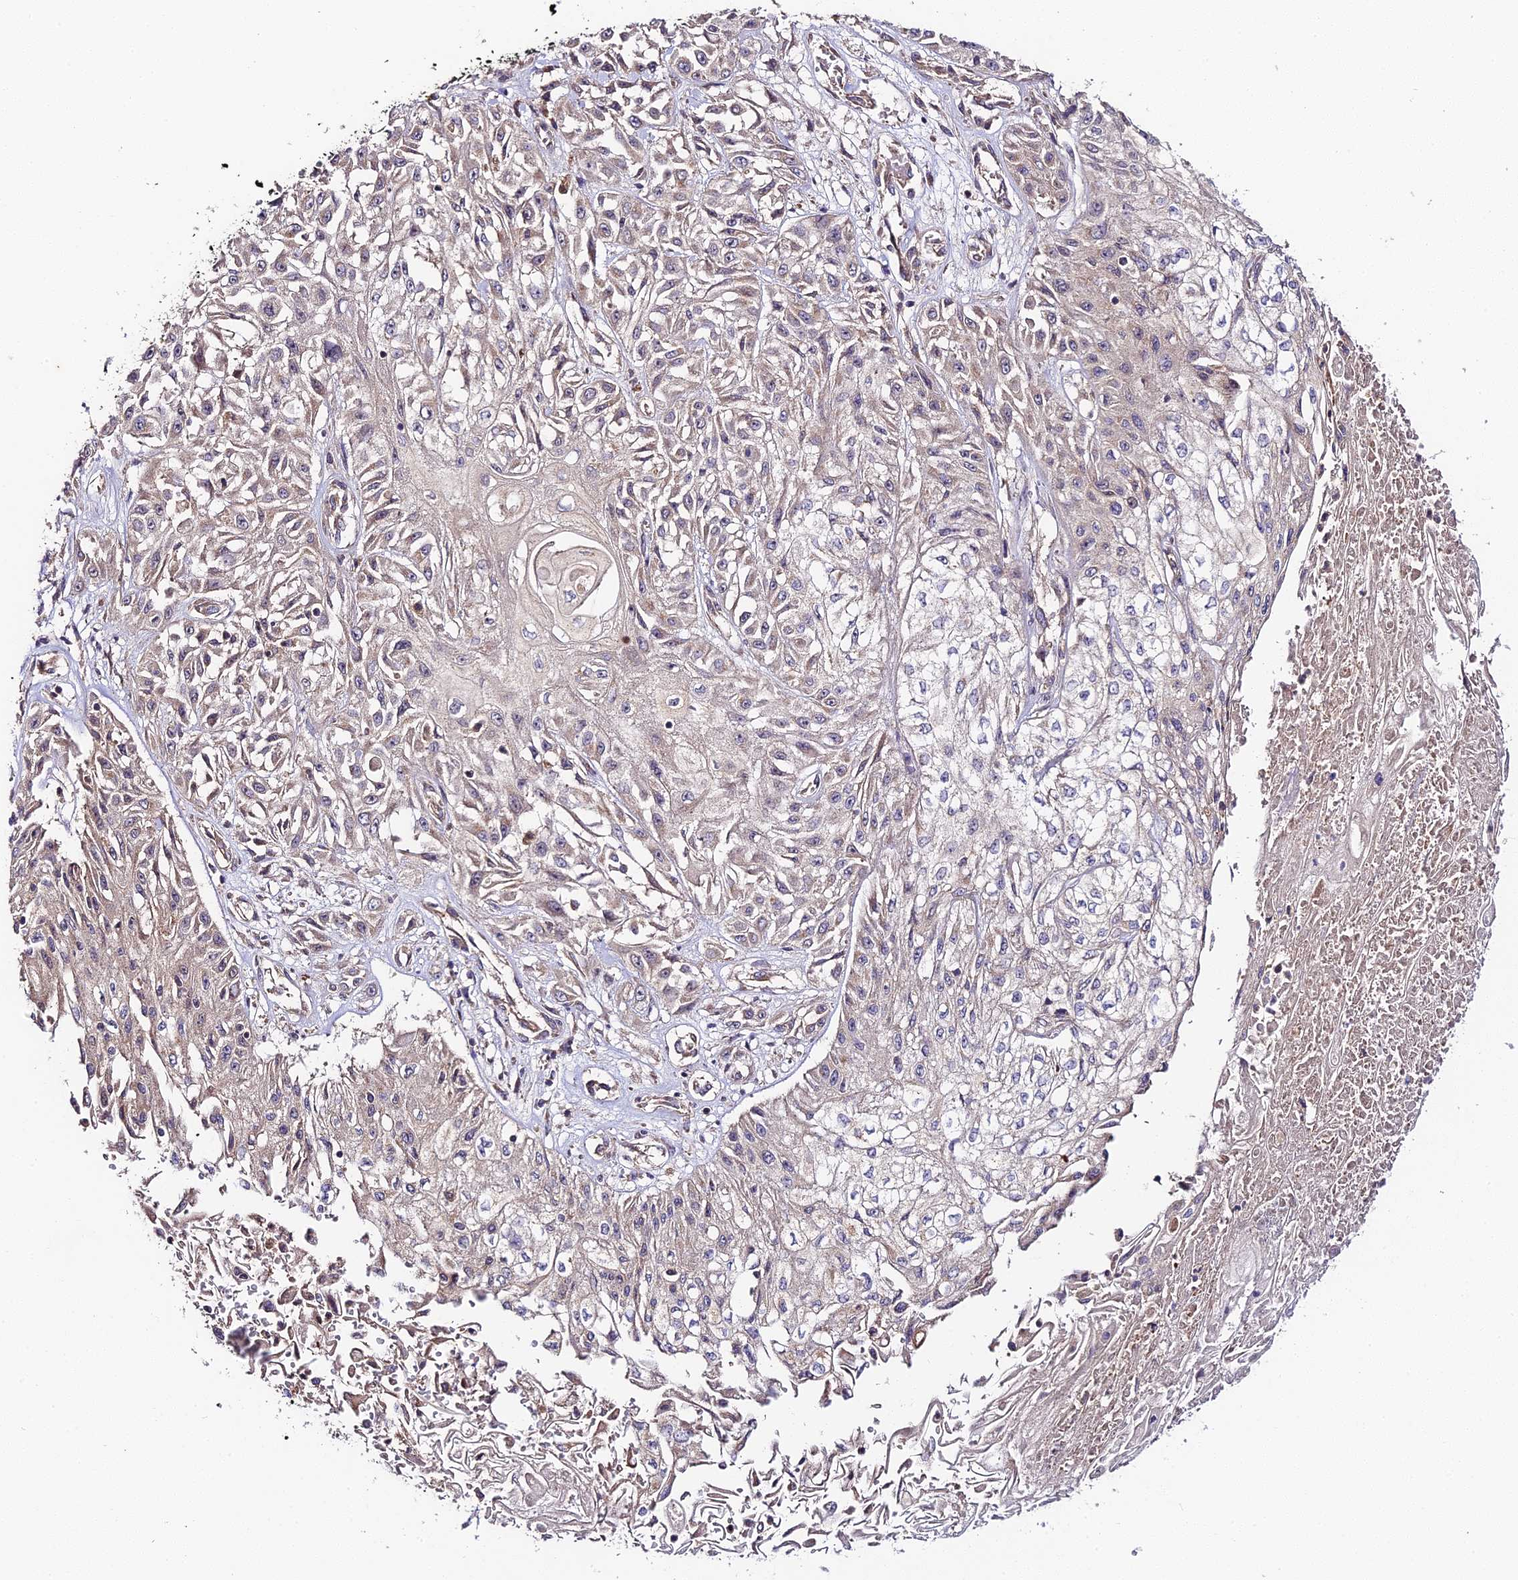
{"staining": {"intensity": "weak", "quantity": "<25%", "location": "cytoplasmic/membranous"}, "tissue": "skin cancer", "cell_type": "Tumor cells", "image_type": "cancer", "snomed": [{"axis": "morphology", "description": "Squamous cell carcinoma, NOS"}, {"axis": "morphology", "description": "Squamous cell carcinoma, metastatic, NOS"}, {"axis": "topography", "description": "Skin"}, {"axis": "topography", "description": "Lymph node"}], "caption": "High magnification brightfield microscopy of skin cancer stained with DAB (brown) and counterstained with hematoxylin (blue): tumor cells show no significant staining. Brightfield microscopy of immunohistochemistry (IHC) stained with DAB (3,3'-diaminobenzidine) (brown) and hematoxylin (blue), captured at high magnification.", "gene": "C3orf20", "patient": {"sex": "male", "age": 75}}